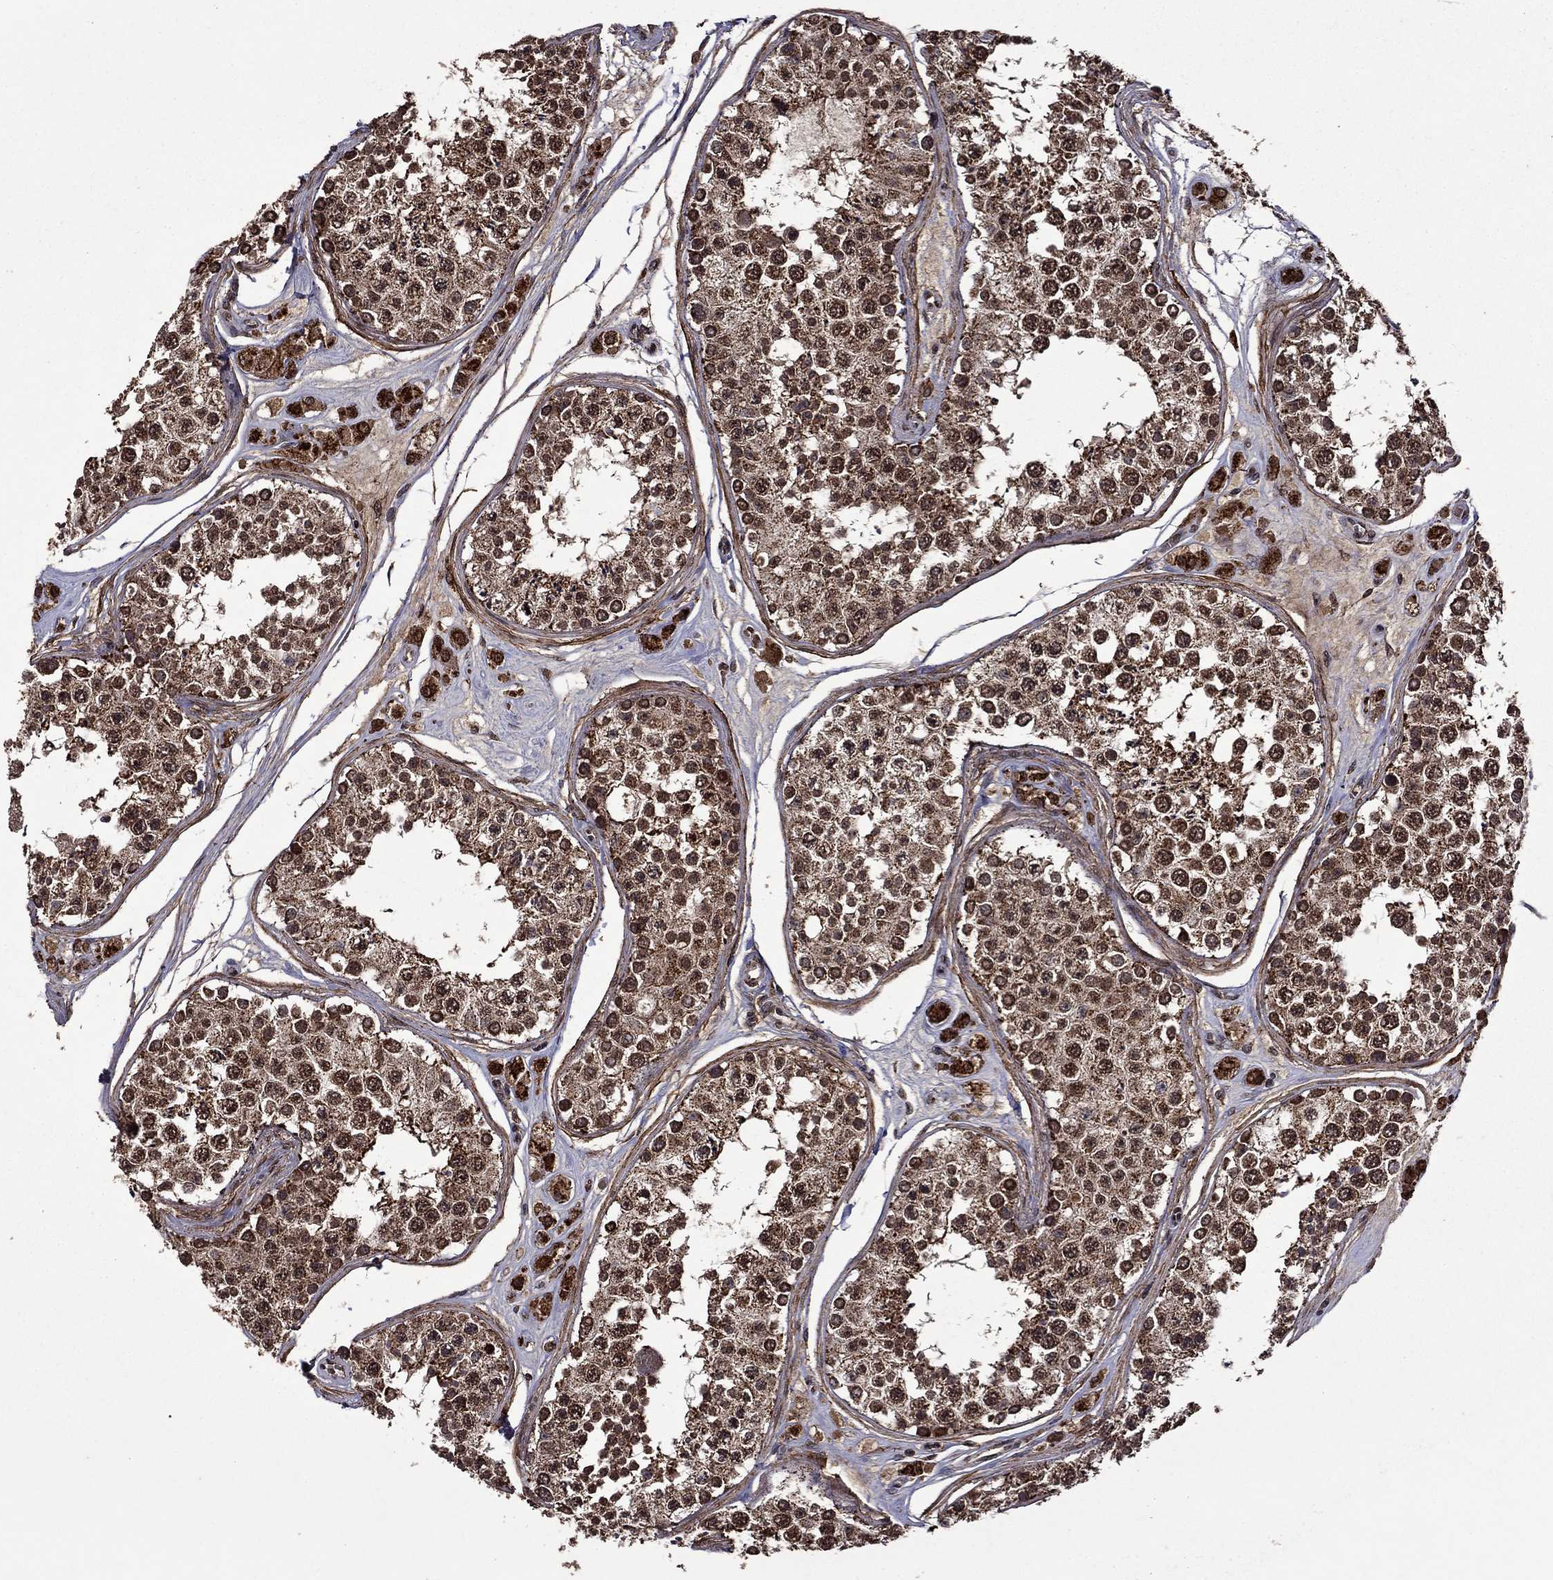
{"staining": {"intensity": "strong", "quantity": ">75%", "location": "cytoplasmic/membranous"}, "tissue": "testis", "cell_type": "Cells in seminiferous ducts", "image_type": "normal", "snomed": [{"axis": "morphology", "description": "Normal tissue, NOS"}, {"axis": "topography", "description": "Testis"}], "caption": "Immunohistochemistry (IHC) (DAB) staining of unremarkable testis exhibits strong cytoplasmic/membranous protein staining in approximately >75% of cells in seminiferous ducts. (DAB (3,3'-diaminobenzidine) IHC, brown staining for protein, blue staining for nuclei).", "gene": "ITM2B", "patient": {"sex": "male", "age": 25}}